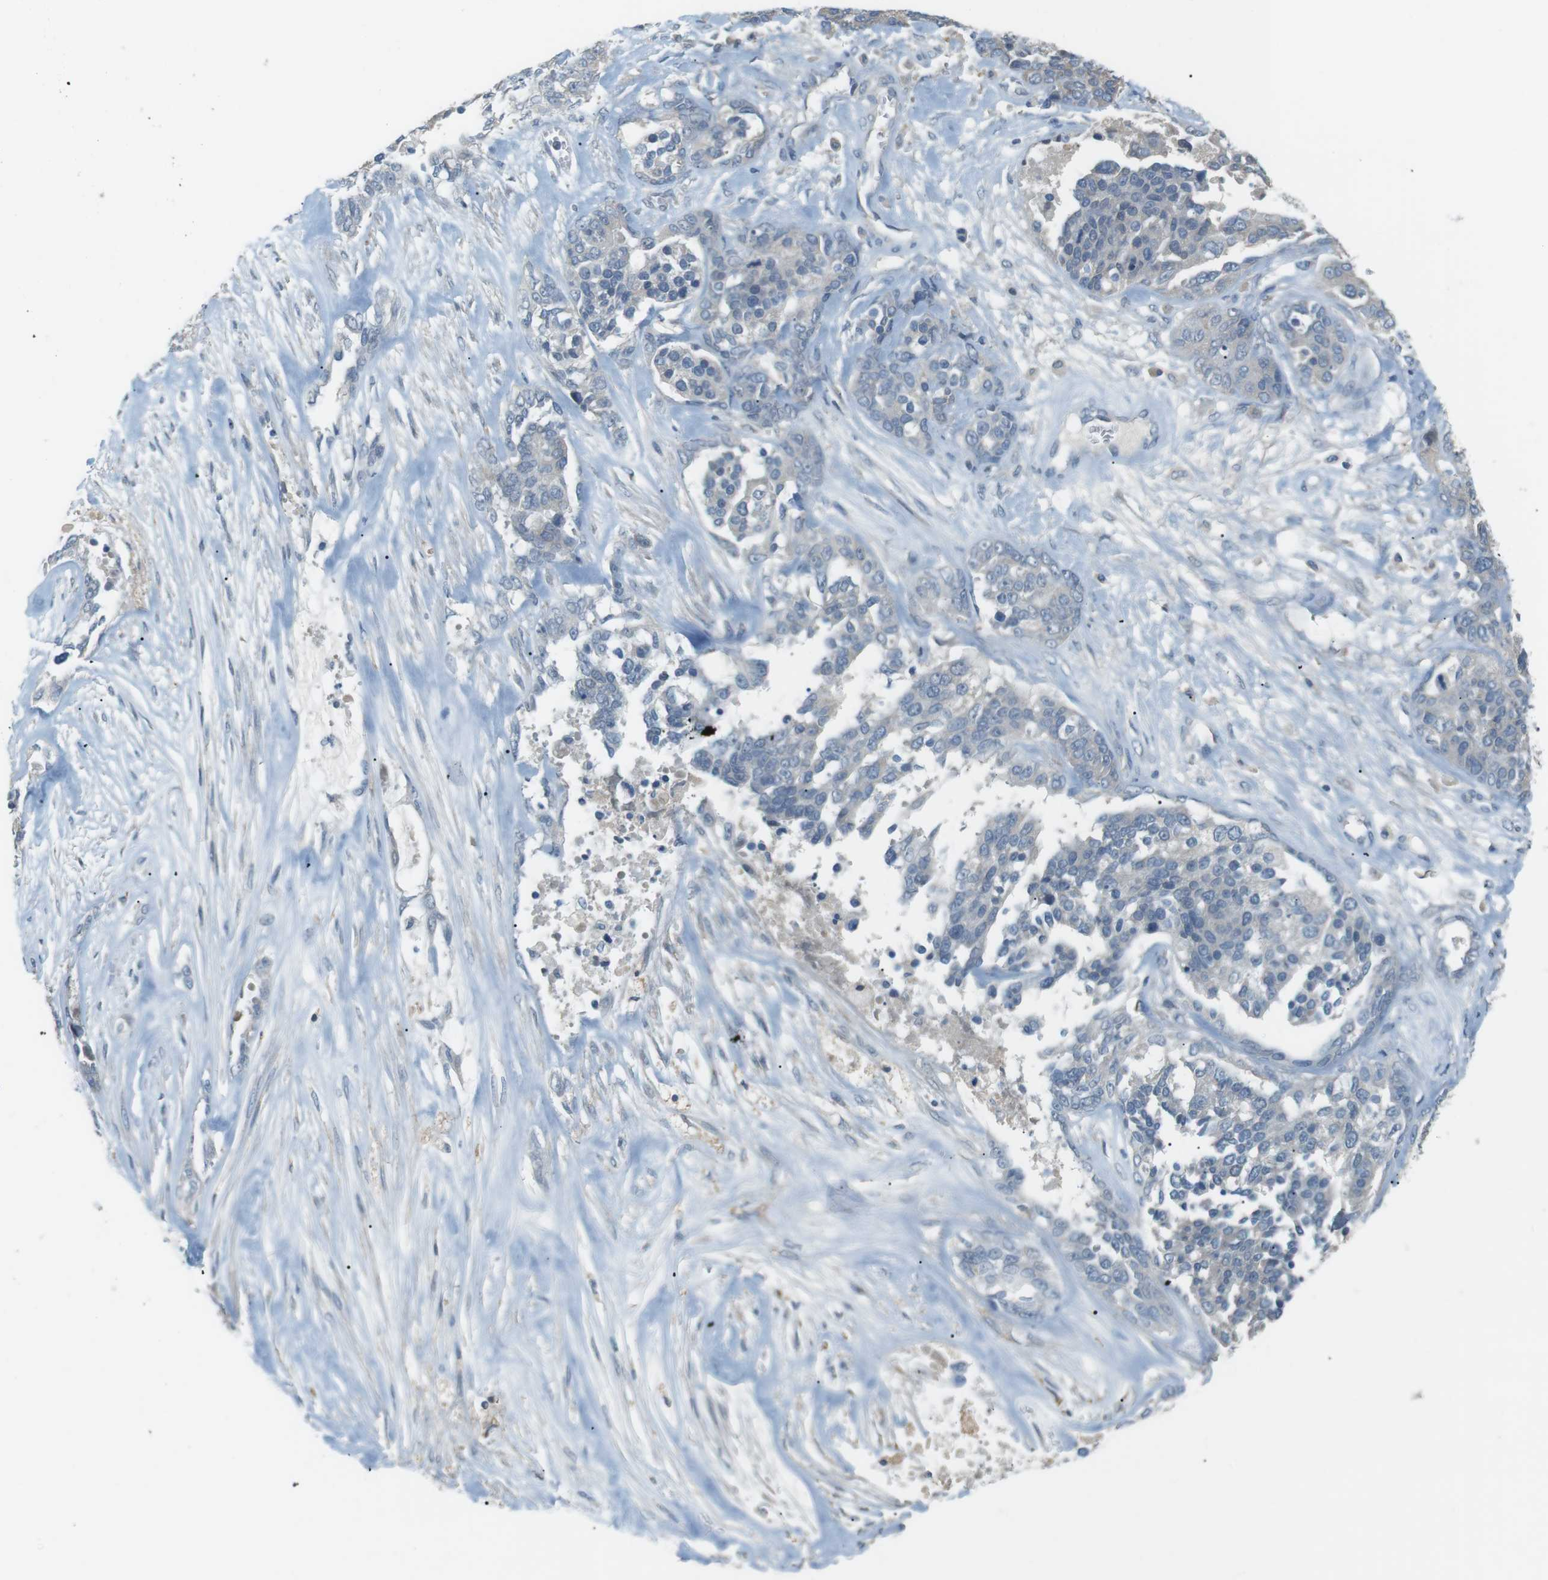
{"staining": {"intensity": "negative", "quantity": "none", "location": "none"}, "tissue": "ovarian cancer", "cell_type": "Tumor cells", "image_type": "cancer", "snomed": [{"axis": "morphology", "description": "Cystadenocarcinoma, serous, NOS"}, {"axis": "topography", "description": "Ovary"}], "caption": "Image shows no protein positivity in tumor cells of ovarian cancer (serous cystadenocarcinoma) tissue.", "gene": "RTN3", "patient": {"sex": "female", "age": 44}}